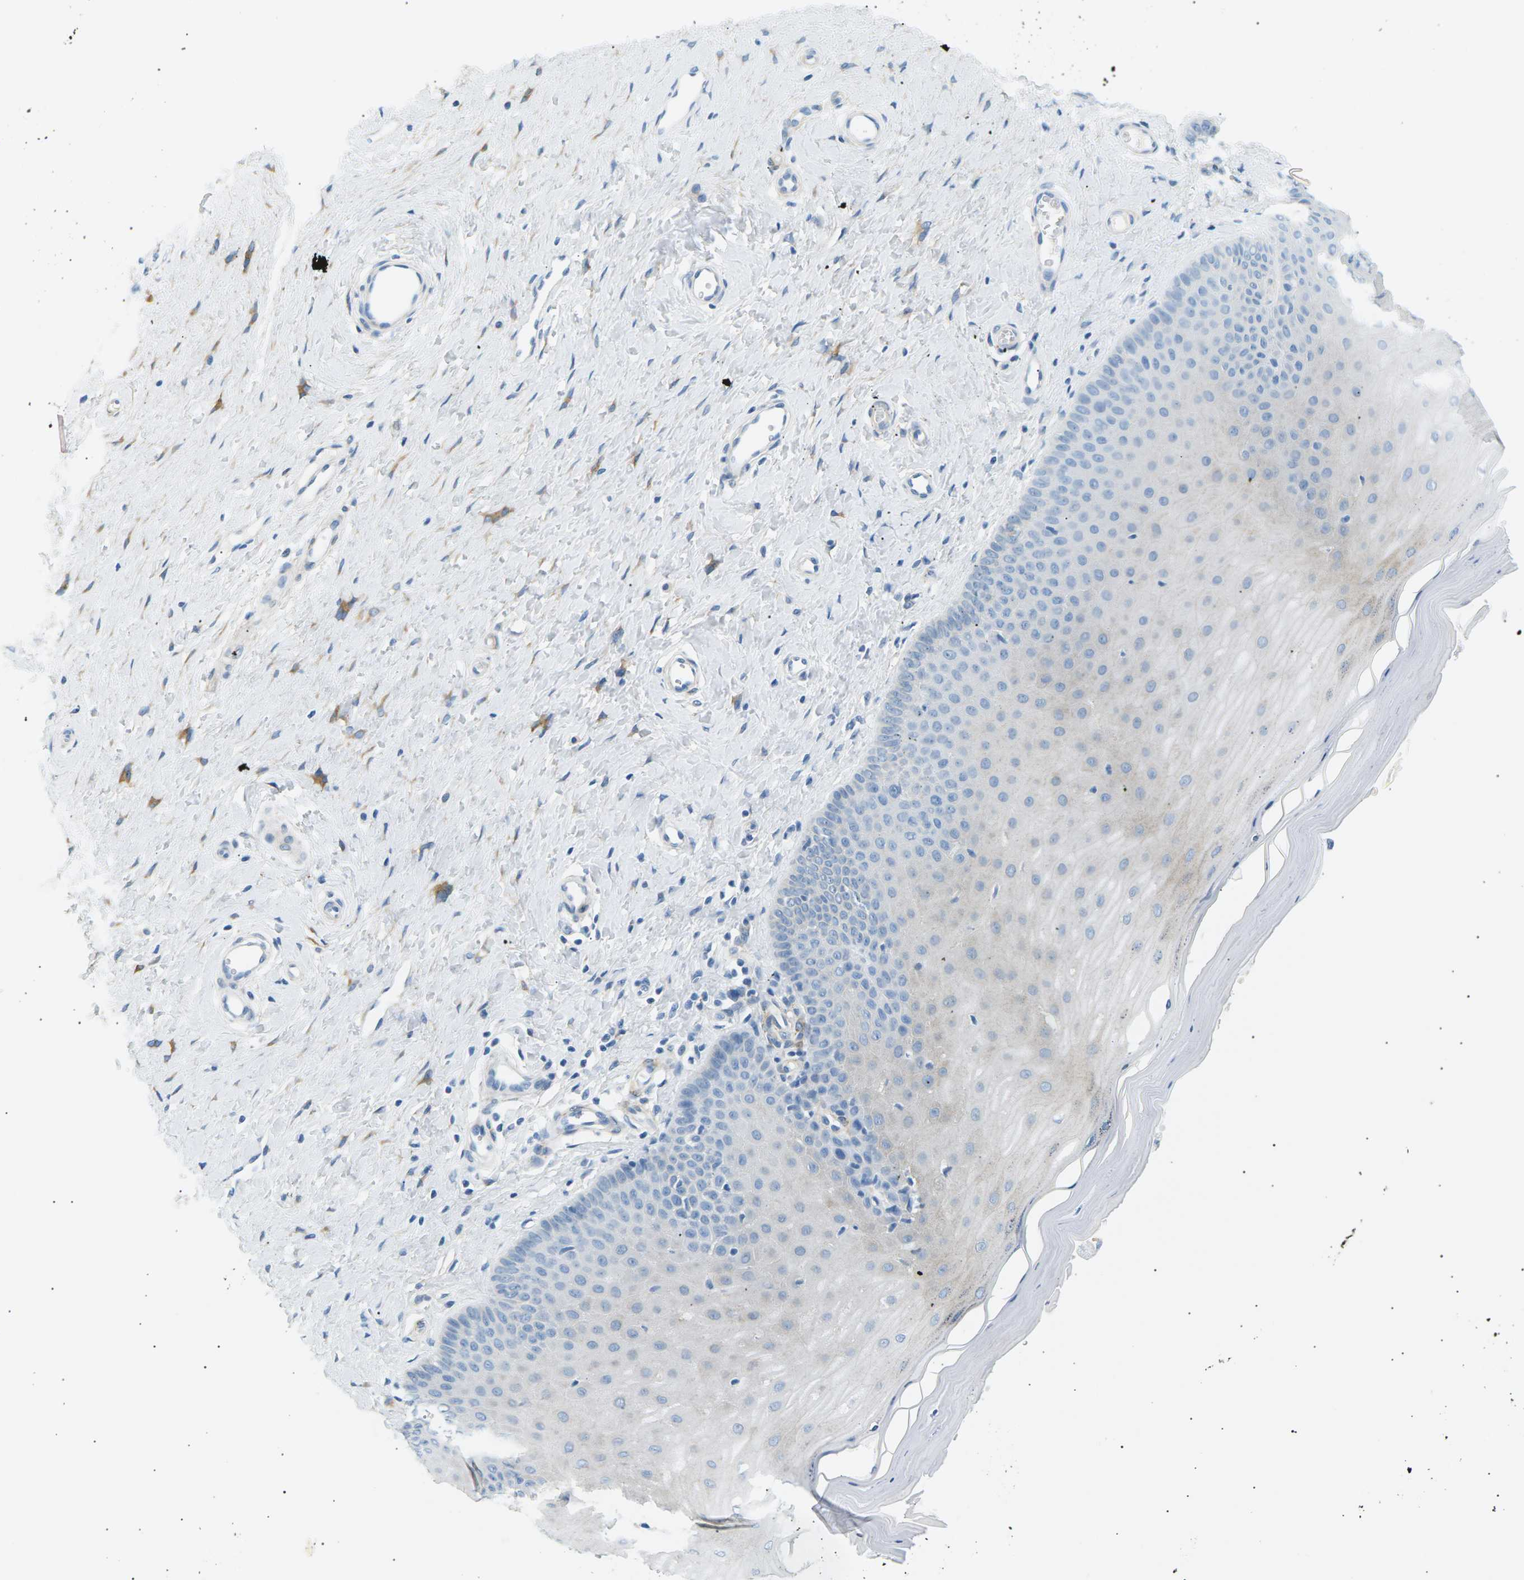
{"staining": {"intensity": "negative", "quantity": "none", "location": "none"}, "tissue": "cervix", "cell_type": "Squamous epithelial cells", "image_type": "normal", "snomed": [{"axis": "morphology", "description": "Normal tissue, NOS"}, {"axis": "topography", "description": "Cervix"}], "caption": "Image shows no protein expression in squamous epithelial cells of benign cervix.", "gene": "SEPTIN5", "patient": {"sex": "female", "age": 55}}